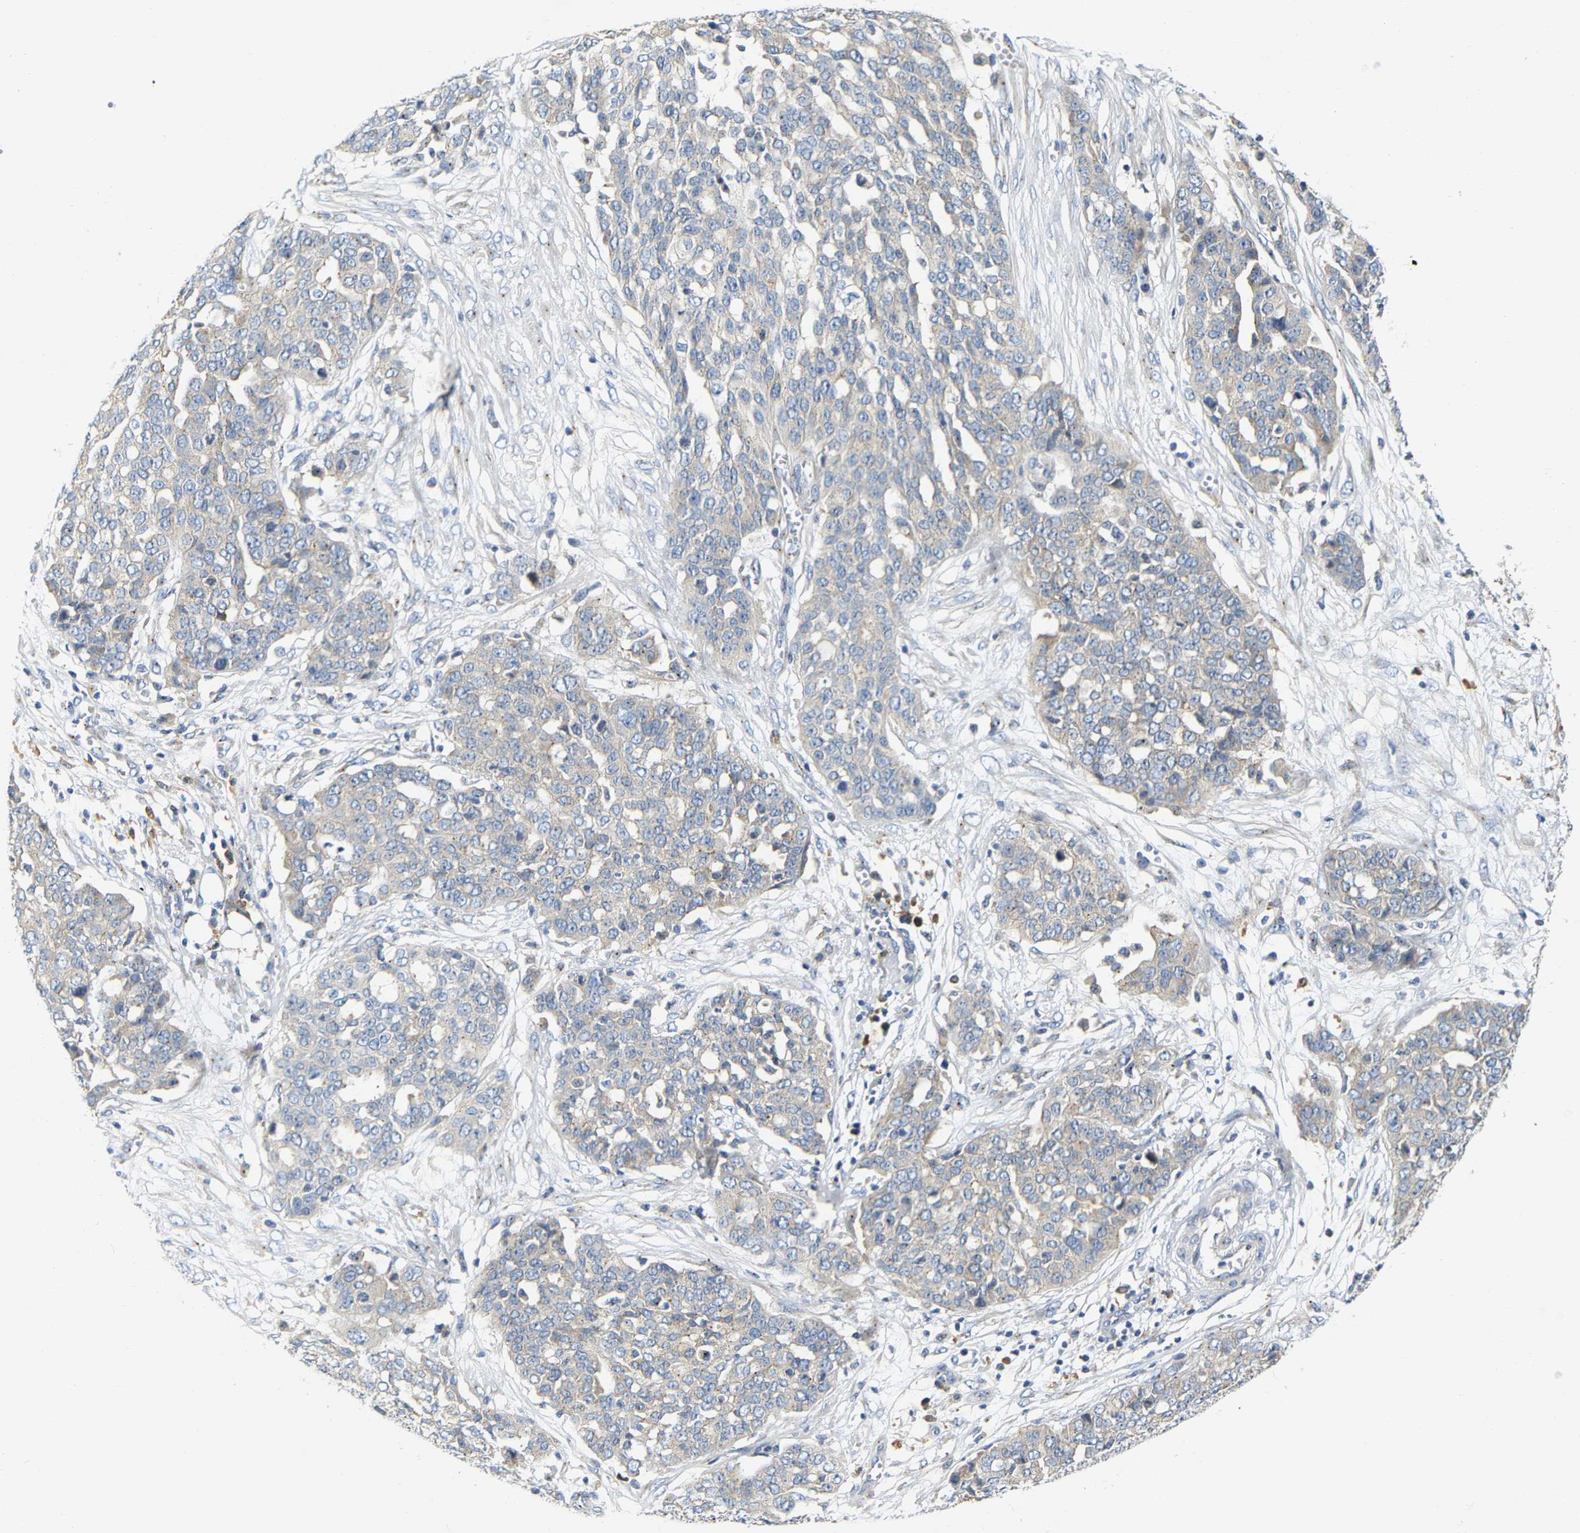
{"staining": {"intensity": "negative", "quantity": "none", "location": "none"}, "tissue": "ovarian cancer", "cell_type": "Tumor cells", "image_type": "cancer", "snomed": [{"axis": "morphology", "description": "Cystadenocarcinoma, serous, NOS"}, {"axis": "topography", "description": "Soft tissue"}, {"axis": "topography", "description": "Ovary"}], "caption": "Immunohistochemistry (IHC) photomicrograph of neoplastic tissue: ovarian cancer (serous cystadenocarcinoma) stained with DAB demonstrates no significant protein positivity in tumor cells.", "gene": "PCNT", "patient": {"sex": "female", "age": 57}}